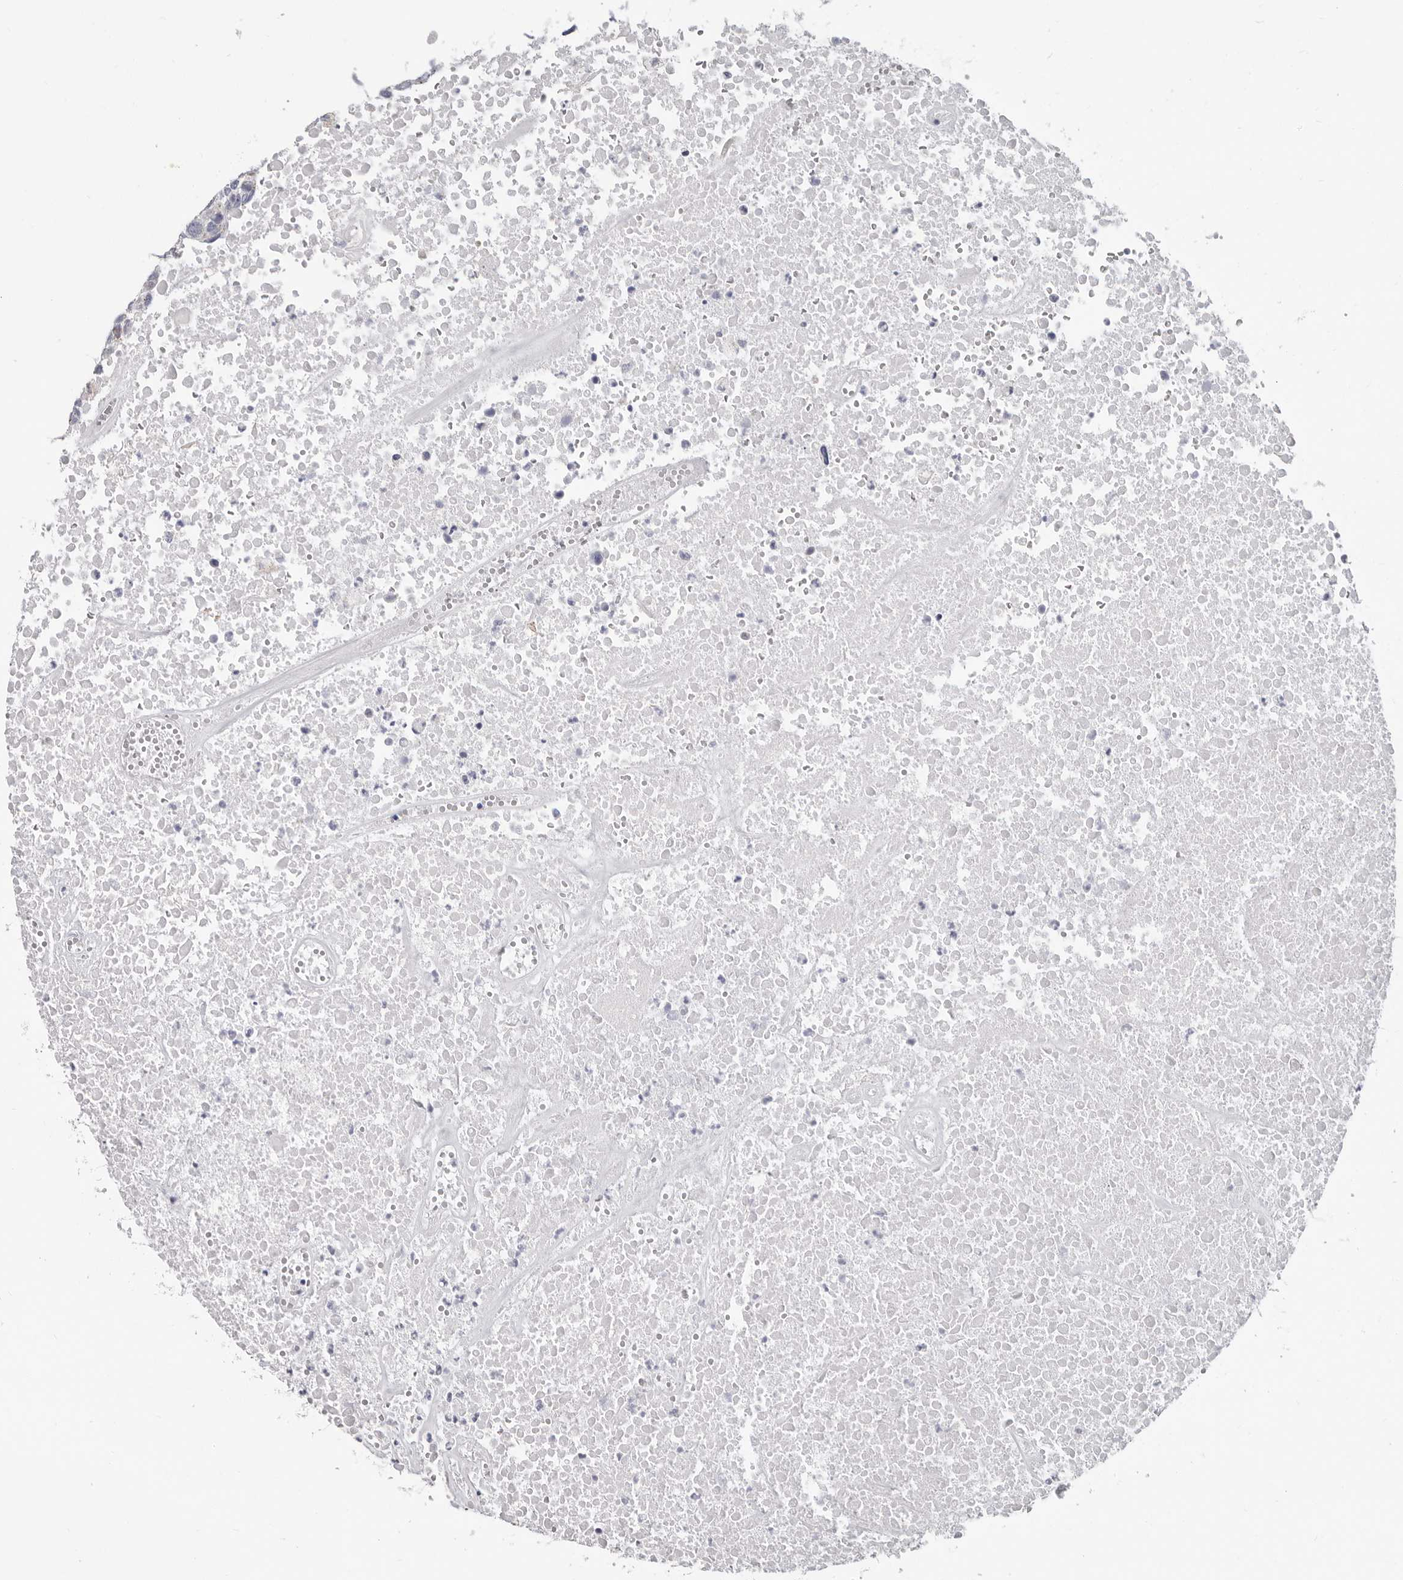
{"staining": {"intensity": "negative", "quantity": "none", "location": "none"}, "tissue": "head and neck cancer", "cell_type": "Tumor cells", "image_type": "cancer", "snomed": [{"axis": "morphology", "description": "Squamous cell carcinoma, NOS"}, {"axis": "topography", "description": "Head-Neck"}], "caption": "Tumor cells are negative for brown protein staining in head and neck squamous cell carcinoma.", "gene": "RSPO2", "patient": {"sex": "male", "age": 66}}